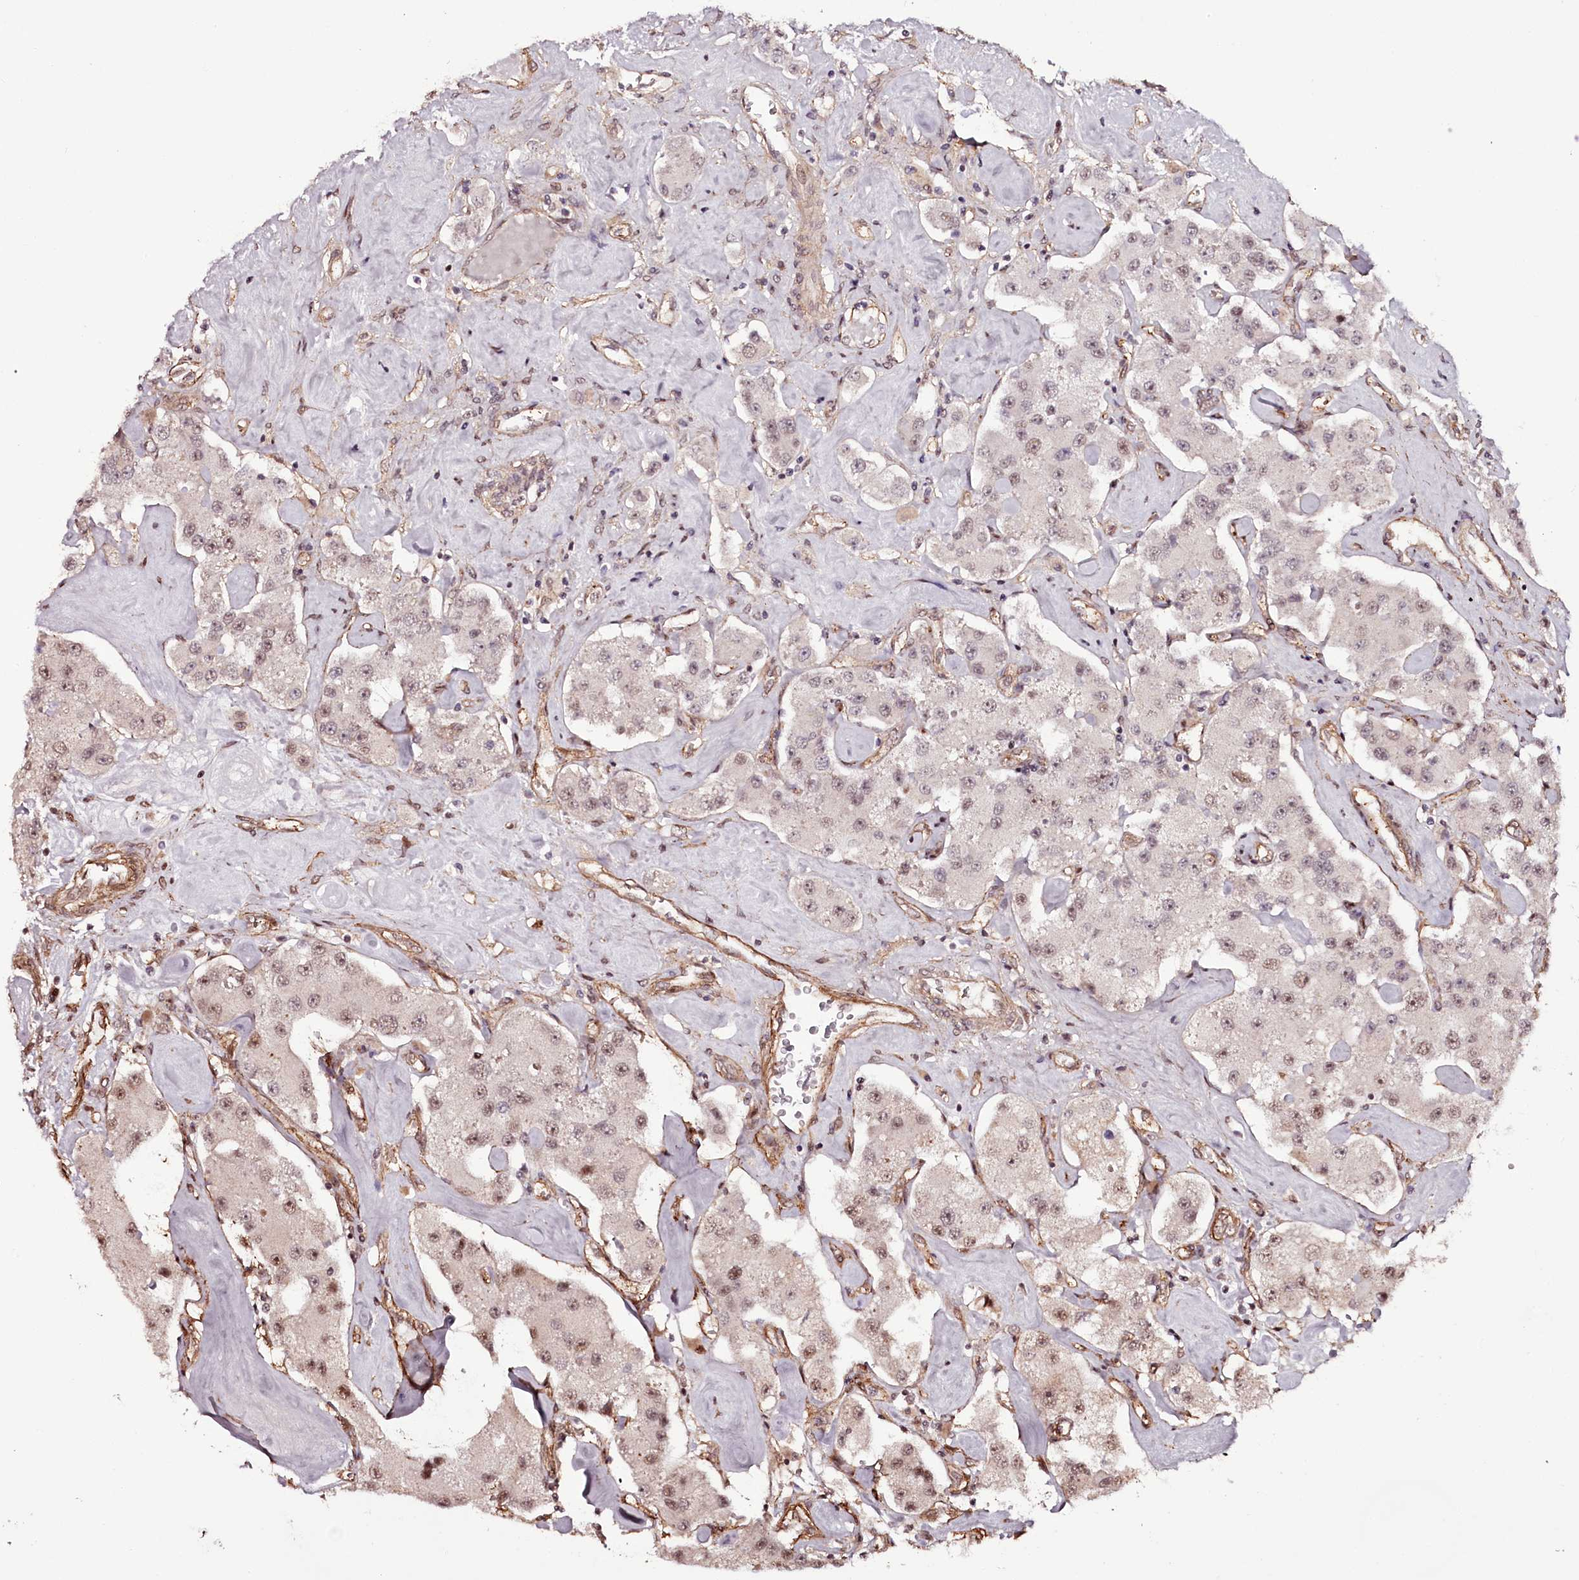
{"staining": {"intensity": "moderate", "quantity": ">75%", "location": "cytoplasmic/membranous,nuclear"}, "tissue": "carcinoid", "cell_type": "Tumor cells", "image_type": "cancer", "snomed": [{"axis": "morphology", "description": "Carcinoid, malignant, NOS"}, {"axis": "topography", "description": "Pancreas"}], "caption": "A brown stain highlights moderate cytoplasmic/membranous and nuclear staining of a protein in human carcinoid tumor cells.", "gene": "TTC33", "patient": {"sex": "male", "age": 41}}